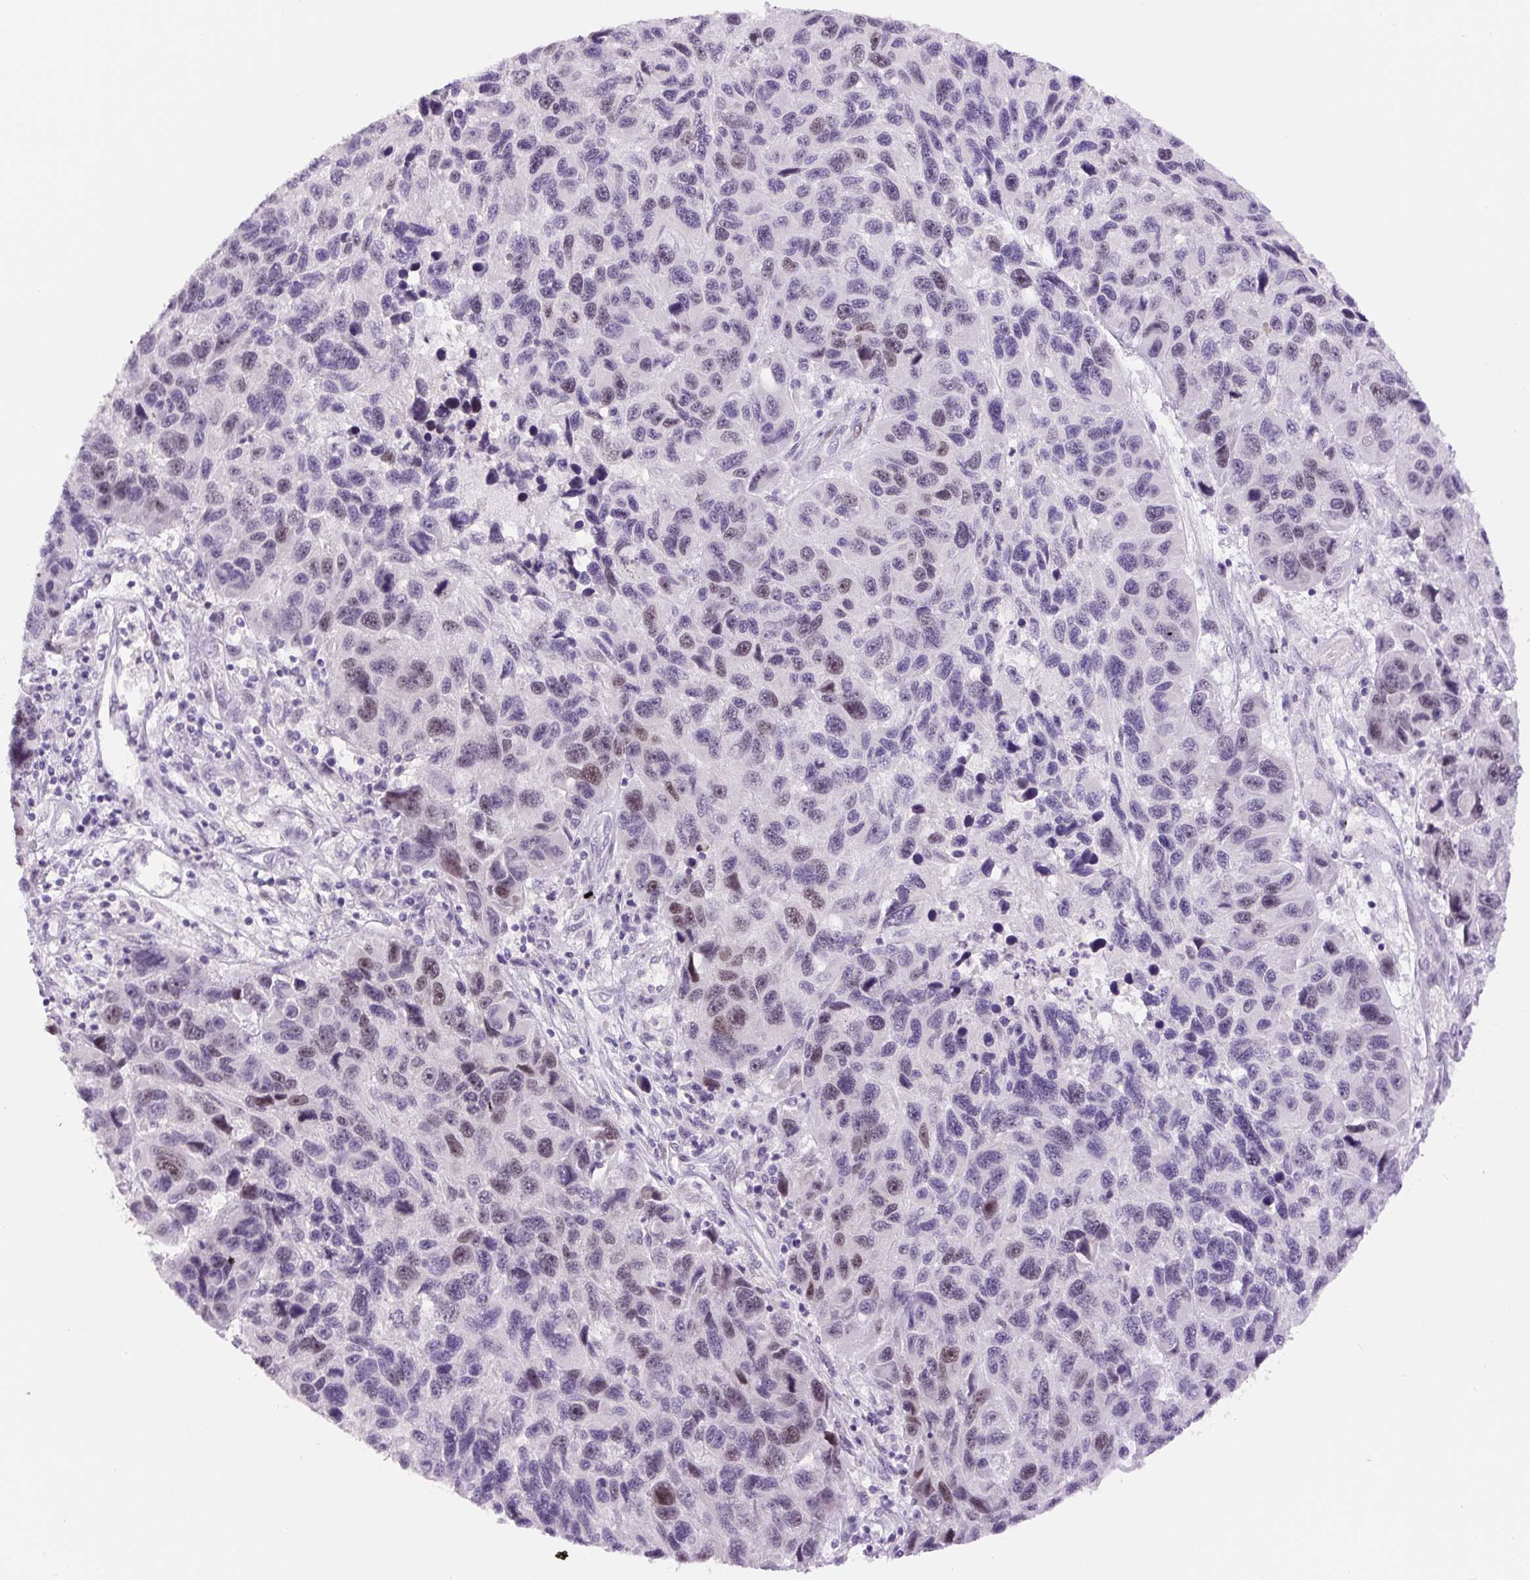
{"staining": {"intensity": "moderate", "quantity": "<25%", "location": "nuclear"}, "tissue": "melanoma", "cell_type": "Tumor cells", "image_type": "cancer", "snomed": [{"axis": "morphology", "description": "Malignant melanoma, NOS"}, {"axis": "topography", "description": "Skin"}], "caption": "The micrograph shows immunohistochemical staining of melanoma. There is moderate nuclear positivity is appreciated in about <25% of tumor cells. (IHC, brightfield microscopy, high magnification).", "gene": "SIX1", "patient": {"sex": "male", "age": 53}}